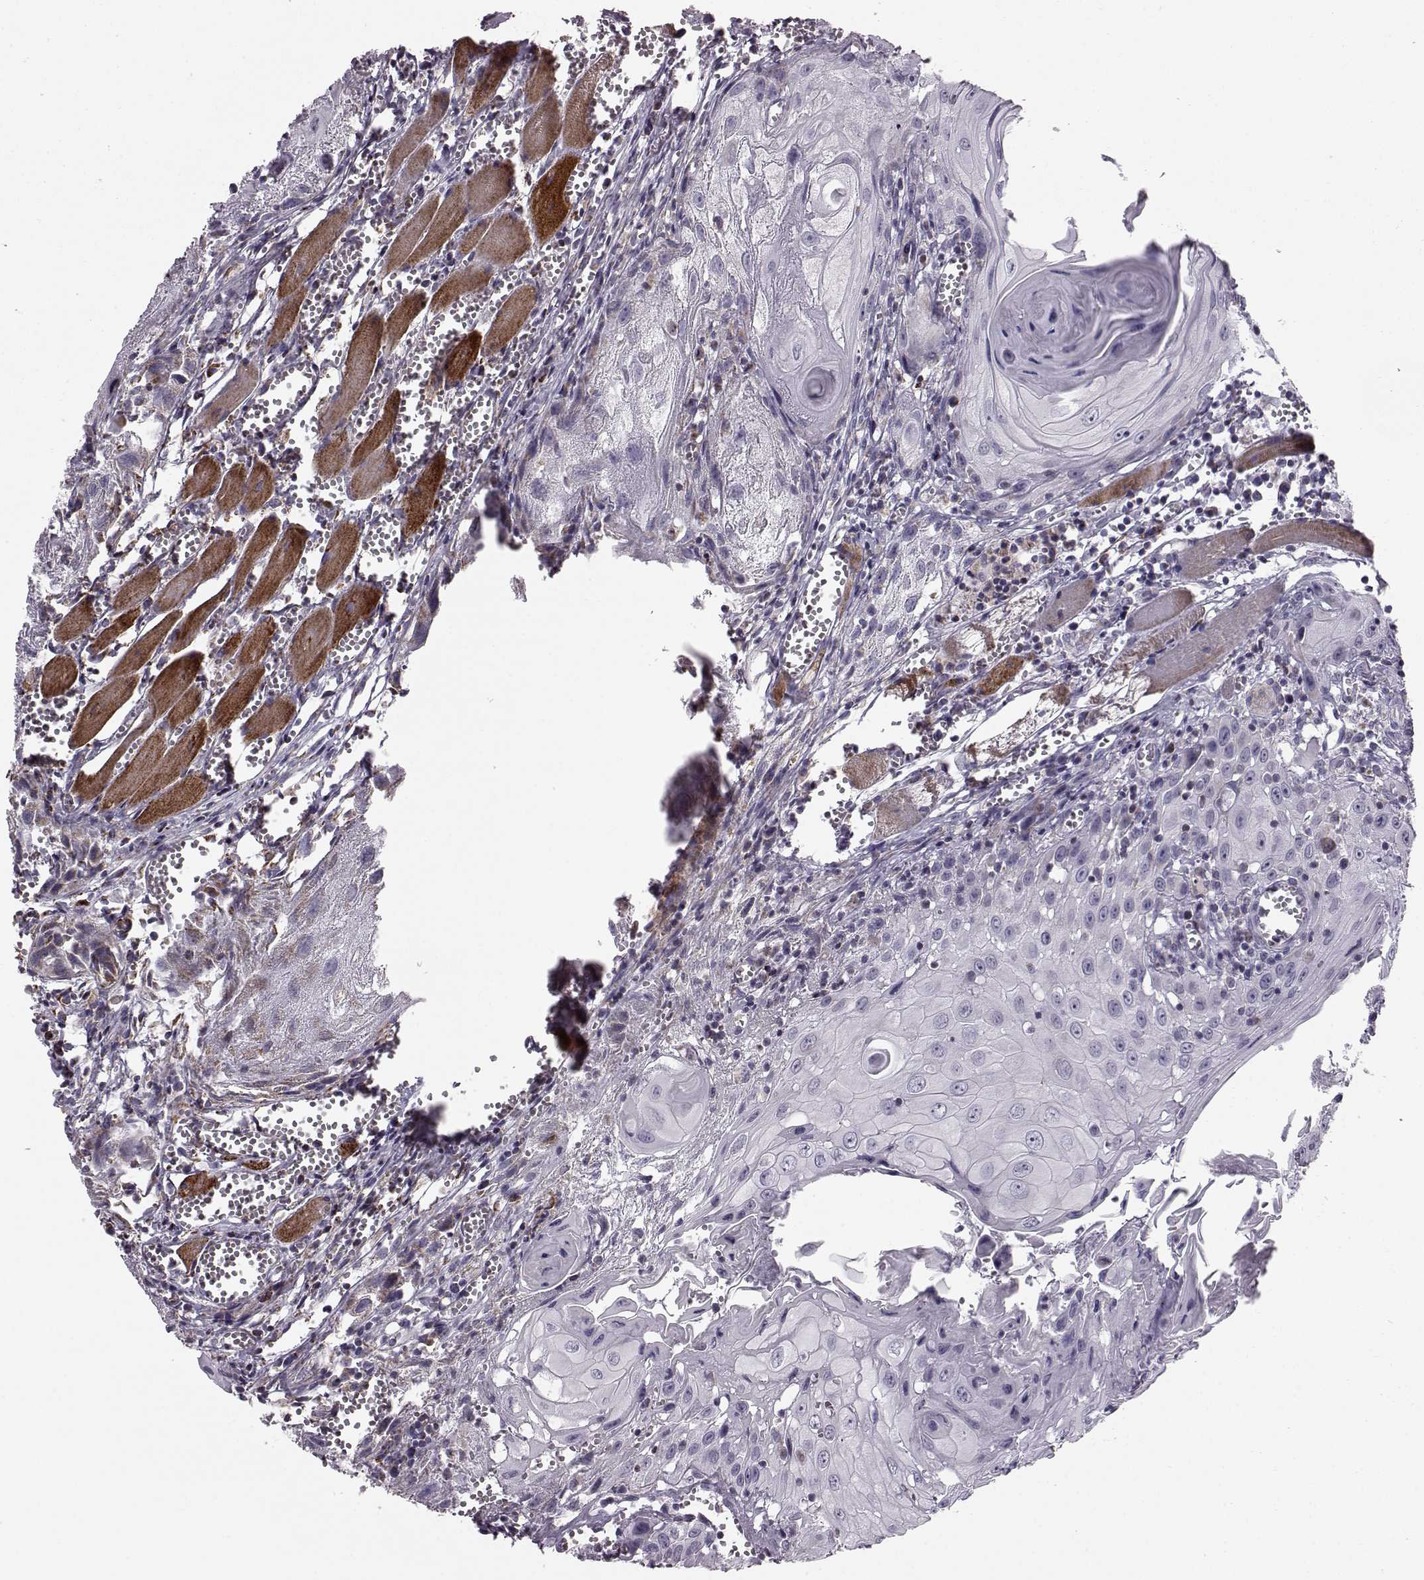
{"staining": {"intensity": "negative", "quantity": "none", "location": "none"}, "tissue": "head and neck cancer", "cell_type": "Tumor cells", "image_type": "cancer", "snomed": [{"axis": "morphology", "description": "Squamous cell carcinoma, NOS"}, {"axis": "topography", "description": "Head-Neck"}], "caption": "Human head and neck cancer (squamous cell carcinoma) stained for a protein using immunohistochemistry (IHC) displays no expression in tumor cells.", "gene": "ATP5MF", "patient": {"sex": "female", "age": 80}}